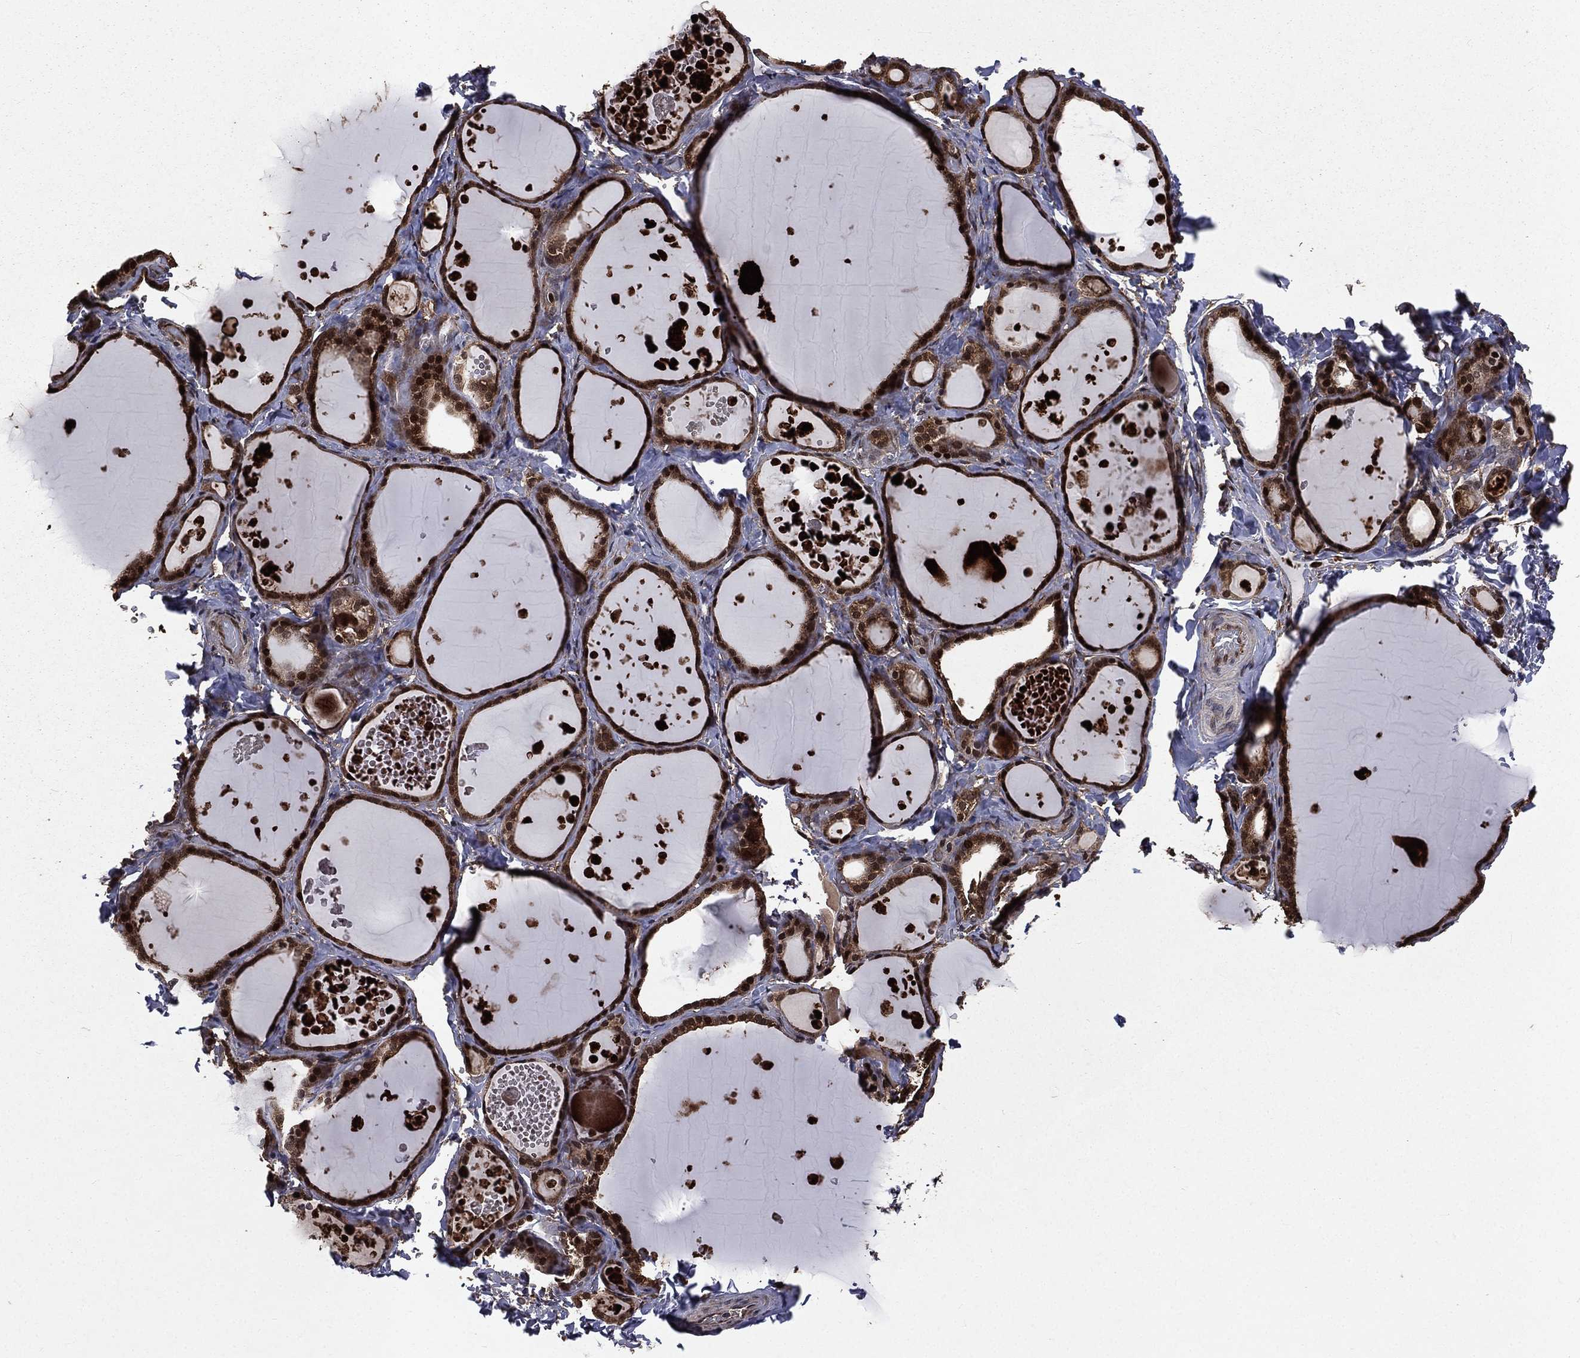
{"staining": {"intensity": "moderate", "quantity": ">75%", "location": "cytoplasmic/membranous,nuclear"}, "tissue": "thyroid gland", "cell_type": "Glandular cells", "image_type": "normal", "snomed": [{"axis": "morphology", "description": "Normal tissue, NOS"}, {"axis": "topography", "description": "Thyroid gland"}], "caption": "A high-resolution histopathology image shows immunohistochemistry staining of benign thyroid gland, which displays moderate cytoplasmic/membranous,nuclear staining in approximately >75% of glandular cells. Nuclei are stained in blue.", "gene": "LENG8", "patient": {"sex": "female", "age": 56}}